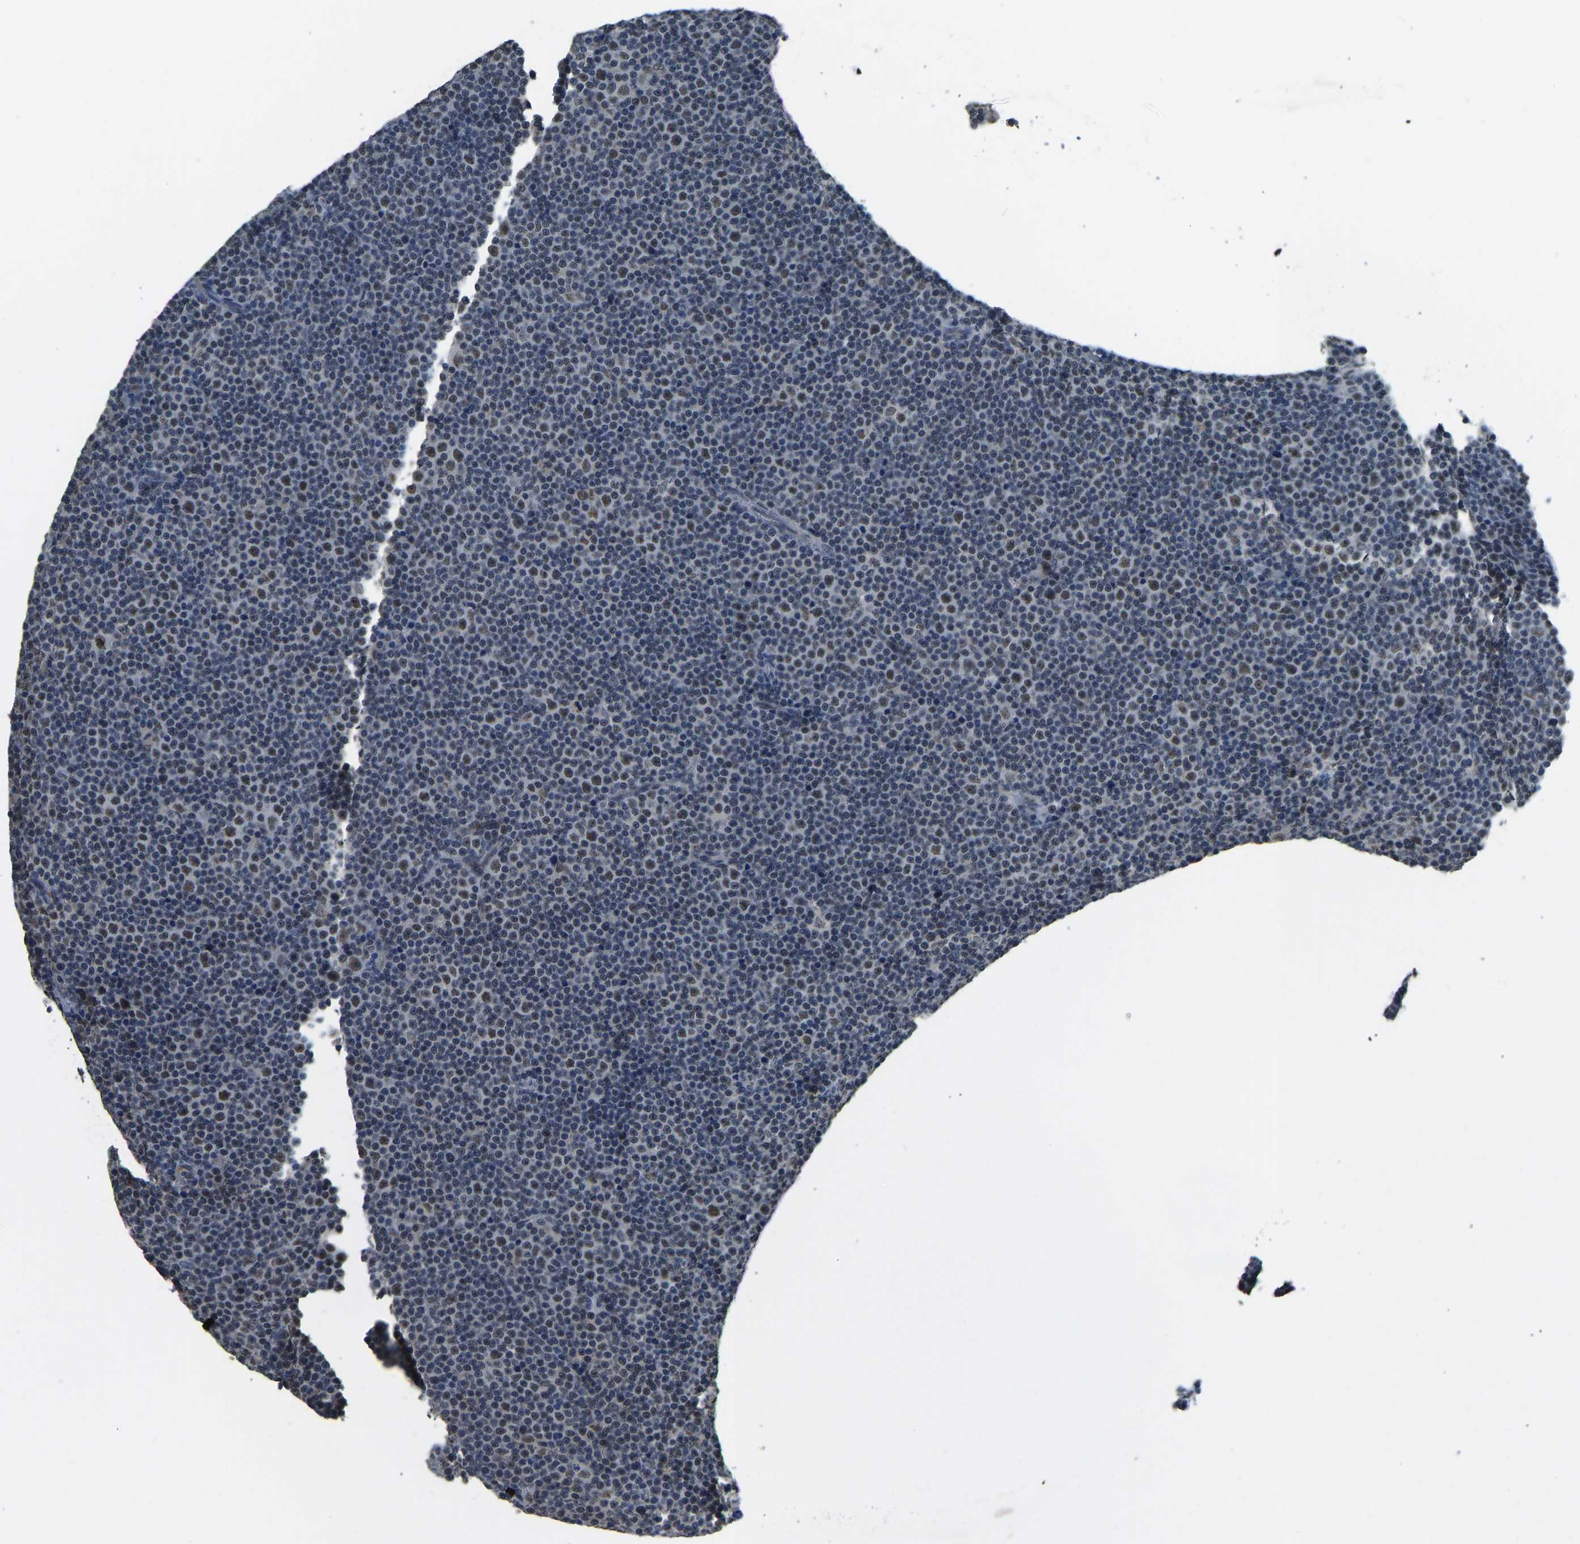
{"staining": {"intensity": "weak", "quantity": "25%-75%", "location": "nuclear"}, "tissue": "lymphoma", "cell_type": "Tumor cells", "image_type": "cancer", "snomed": [{"axis": "morphology", "description": "Malignant lymphoma, non-Hodgkin's type, Low grade"}, {"axis": "topography", "description": "Lymph node"}], "caption": "Immunohistochemical staining of human lymphoma reveals low levels of weak nuclear positivity in approximately 25%-75% of tumor cells.", "gene": "TOX4", "patient": {"sex": "female", "age": 67}}